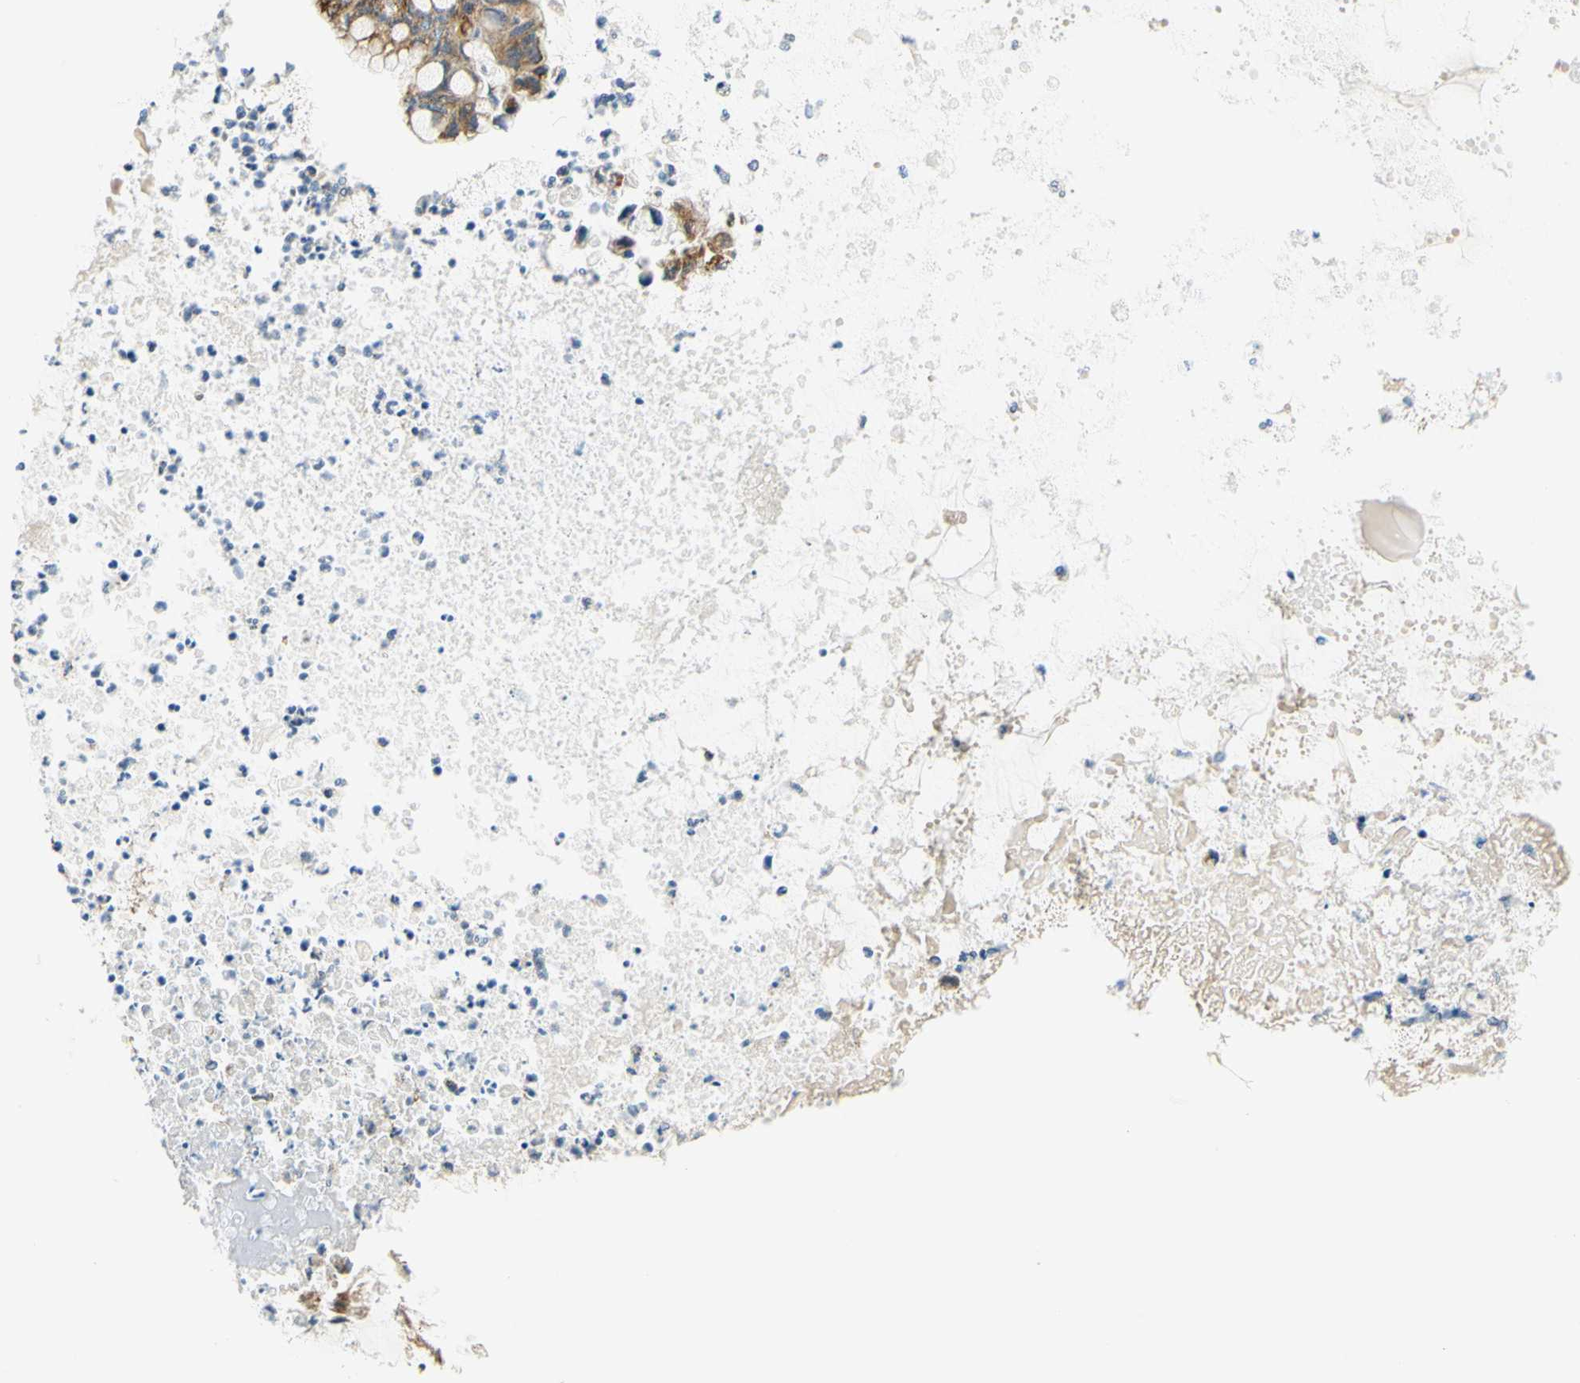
{"staining": {"intensity": "moderate", "quantity": ">75%", "location": "cytoplasmic/membranous"}, "tissue": "ovarian cancer", "cell_type": "Tumor cells", "image_type": "cancer", "snomed": [{"axis": "morphology", "description": "Cystadenocarcinoma, mucinous, NOS"}, {"axis": "topography", "description": "Ovary"}], "caption": "An IHC photomicrograph of tumor tissue is shown. Protein staining in brown labels moderate cytoplasmic/membranous positivity in mucinous cystadenocarcinoma (ovarian) within tumor cells.", "gene": "MAVS", "patient": {"sex": "female", "age": 80}}